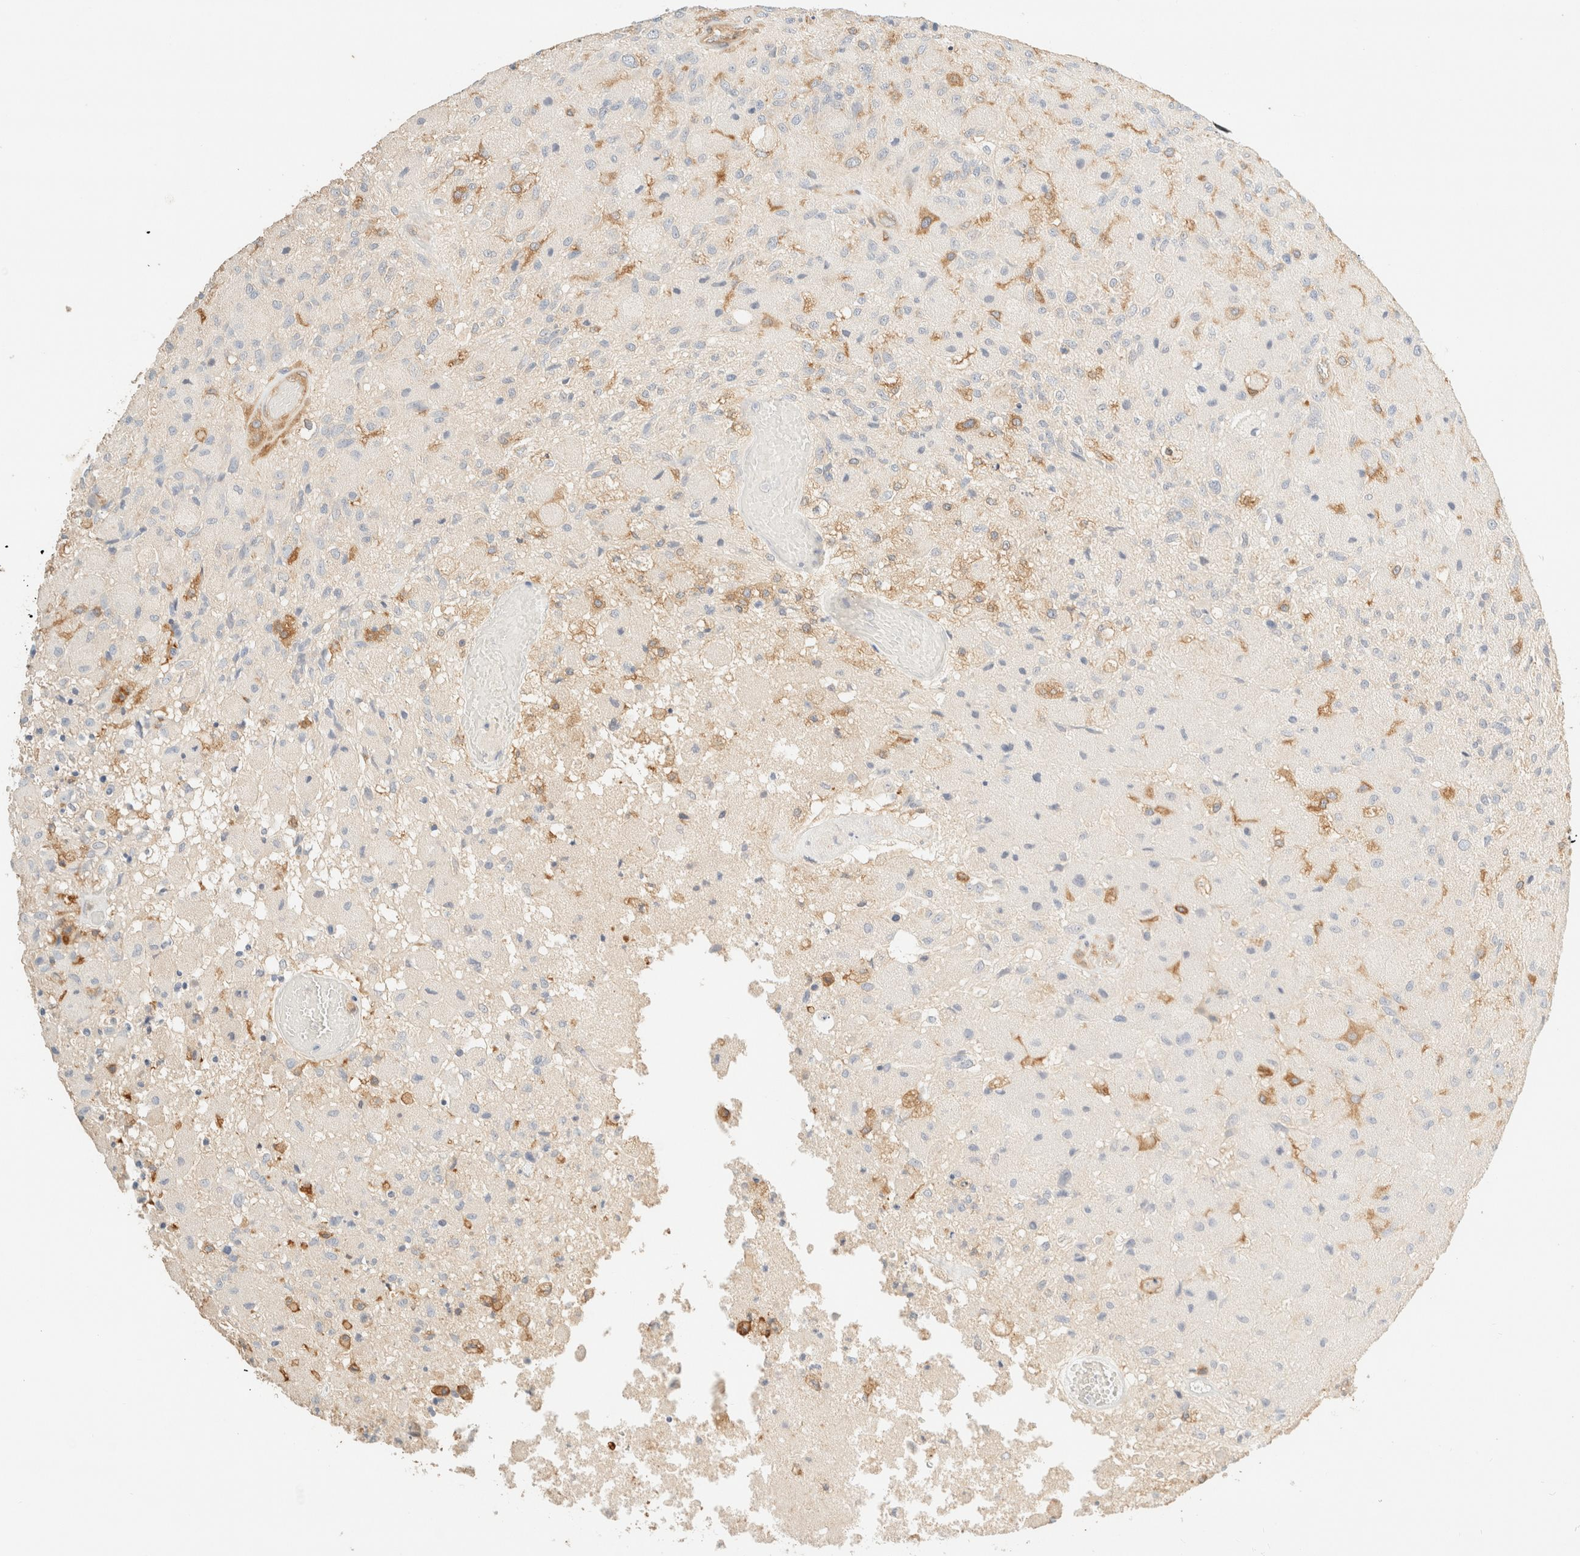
{"staining": {"intensity": "negative", "quantity": "none", "location": "none"}, "tissue": "glioma", "cell_type": "Tumor cells", "image_type": "cancer", "snomed": [{"axis": "morphology", "description": "Normal tissue, NOS"}, {"axis": "morphology", "description": "Glioma, malignant, High grade"}, {"axis": "topography", "description": "Cerebral cortex"}], "caption": "Immunohistochemistry photomicrograph of neoplastic tissue: glioma stained with DAB demonstrates no significant protein positivity in tumor cells.", "gene": "FHOD1", "patient": {"sex": "male", "age": 77}}